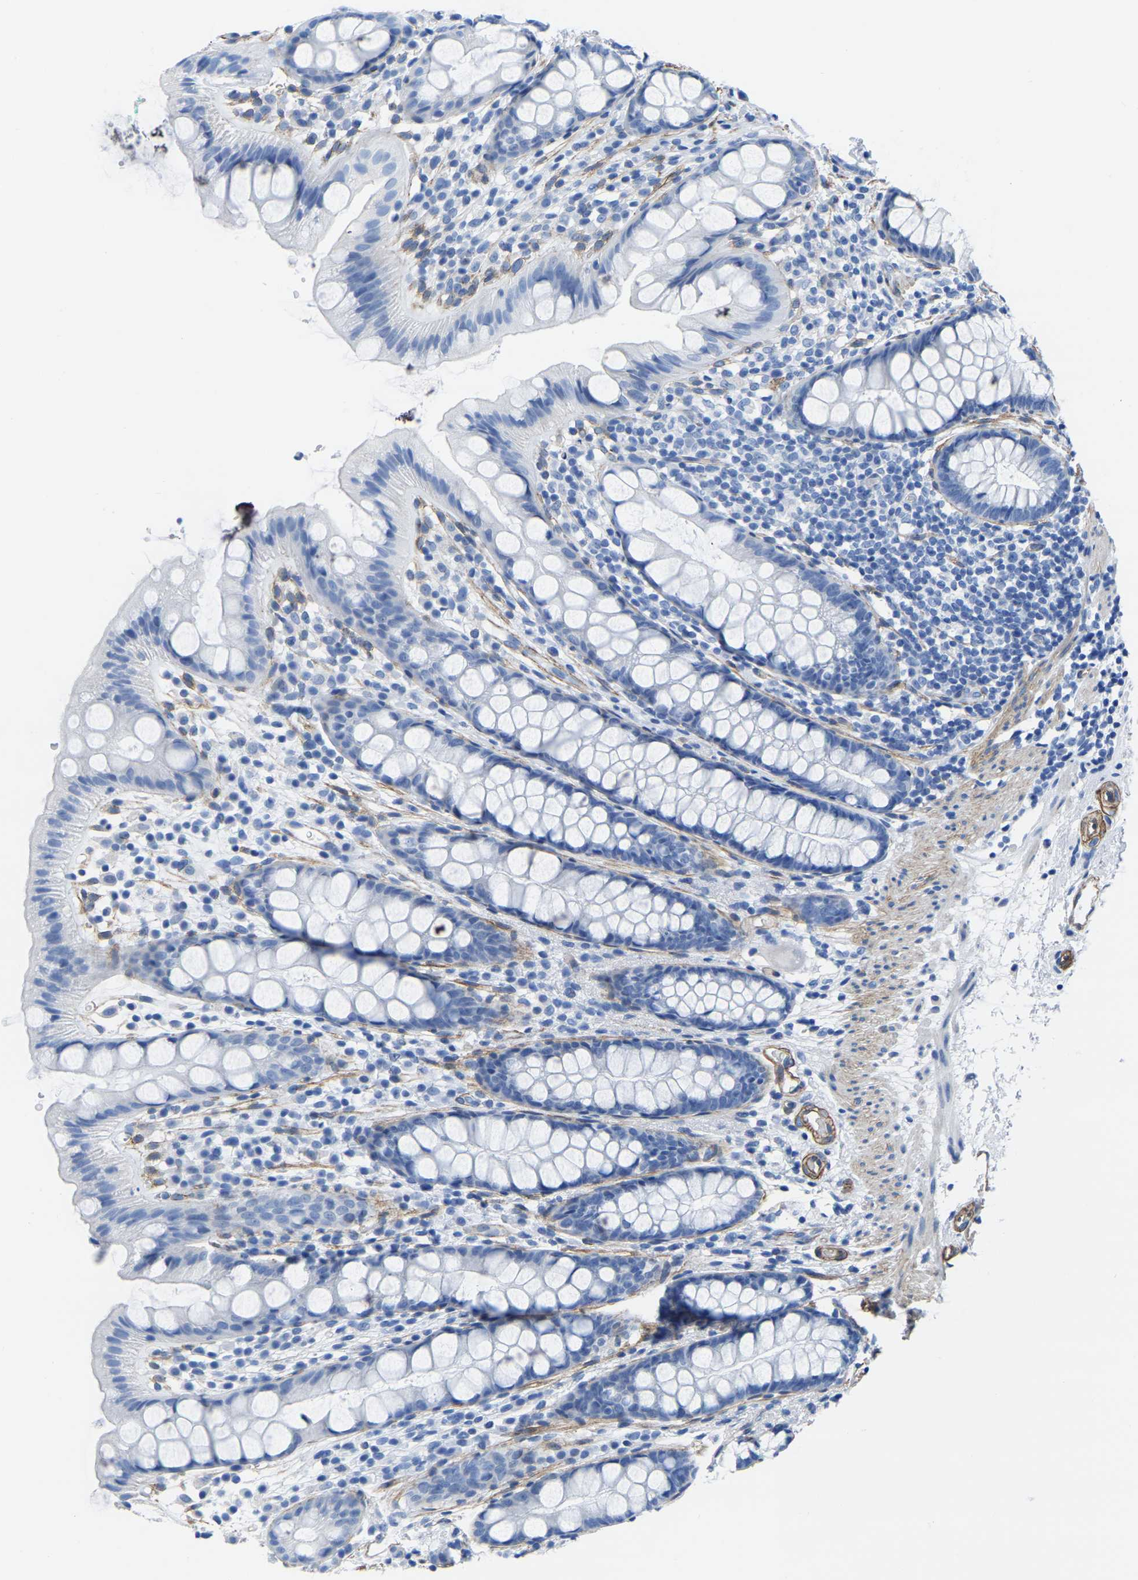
{"staining": {"intensity": "negative", "quantity": "none", "location": "none"}, "tissue": "rectum", "cell_type": "Glandular cells", "image_type": "normal", "snomed": [{"axis": "morphology", "description": "Normal tissue, NOS"}, {"axis": "topography", "description": "Rectum"}], "caption": "This is an IHC micrograph of normal human rectum. There is no positivity in glandular cells.", "gene": "SLC45A3", "patient": {"sex": "female", "age": 65}}